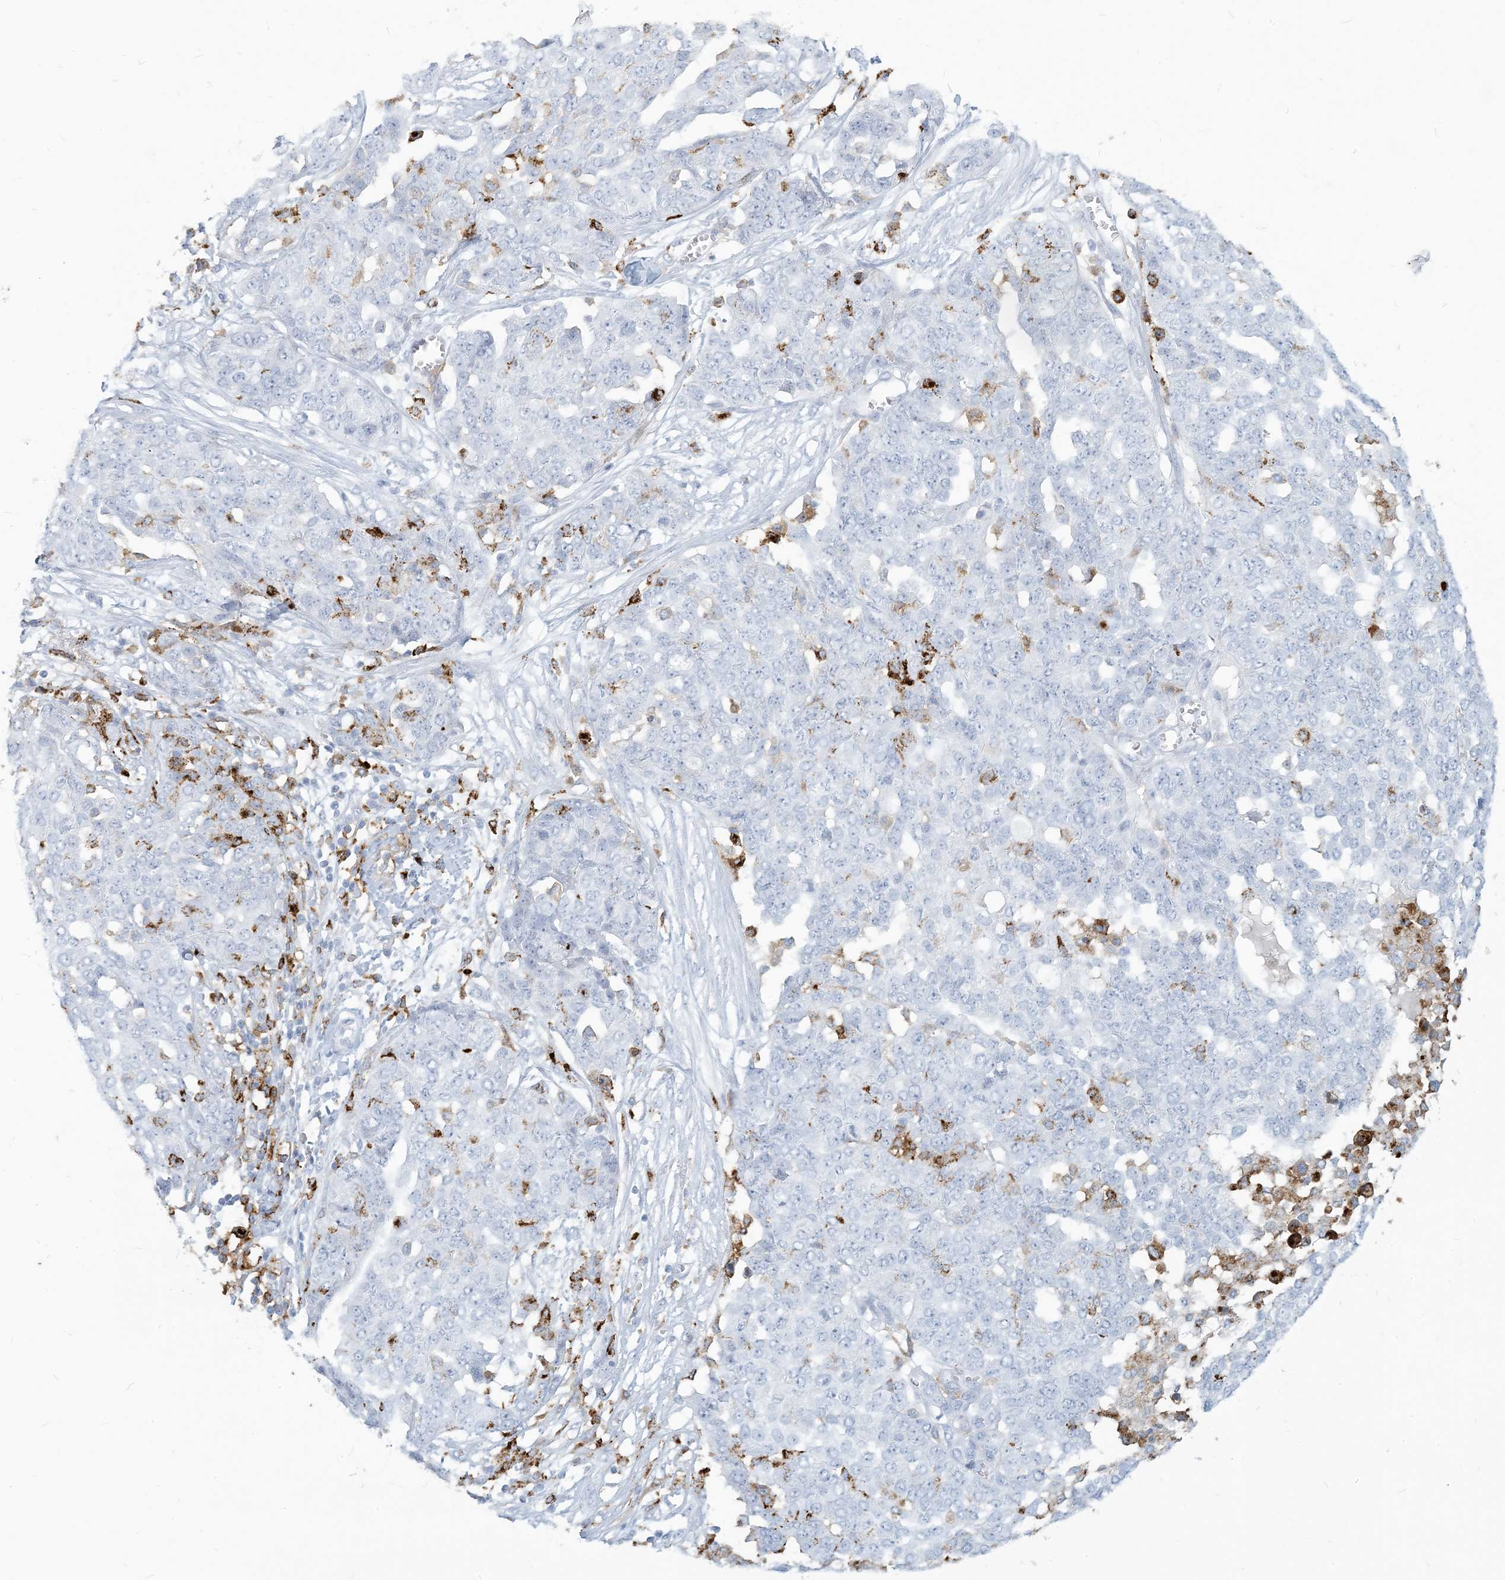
{"staining": {"intensity": "negative", "quantity": "none", "location": "none"}, "tissue": "ovarian cancer", "cell_type": "Tumor cells", "image_type": "cancer", "snomed": [{"axis": "morphology", "description": "Cystadenocarcinoma, serous, NOS"}, {"axis": "topography", "description": "Soft tissue"}, {"axis": "topography", "description": "Ovary"}], "caption": "DAB (3,3'-diaminobenzidine) immunohistochemical staining of ovarian cancer (serous cystadenocarcinoma) shows no significant positivity in tumor cells. The staining was performed using DAB to visualize the protein expression in brown, while the nuclei were stained in blue with hematoxylin (Magnification: 20x).", "gene": "HLA-DRB1", "patient": {"sex": "female", "age": 57}}